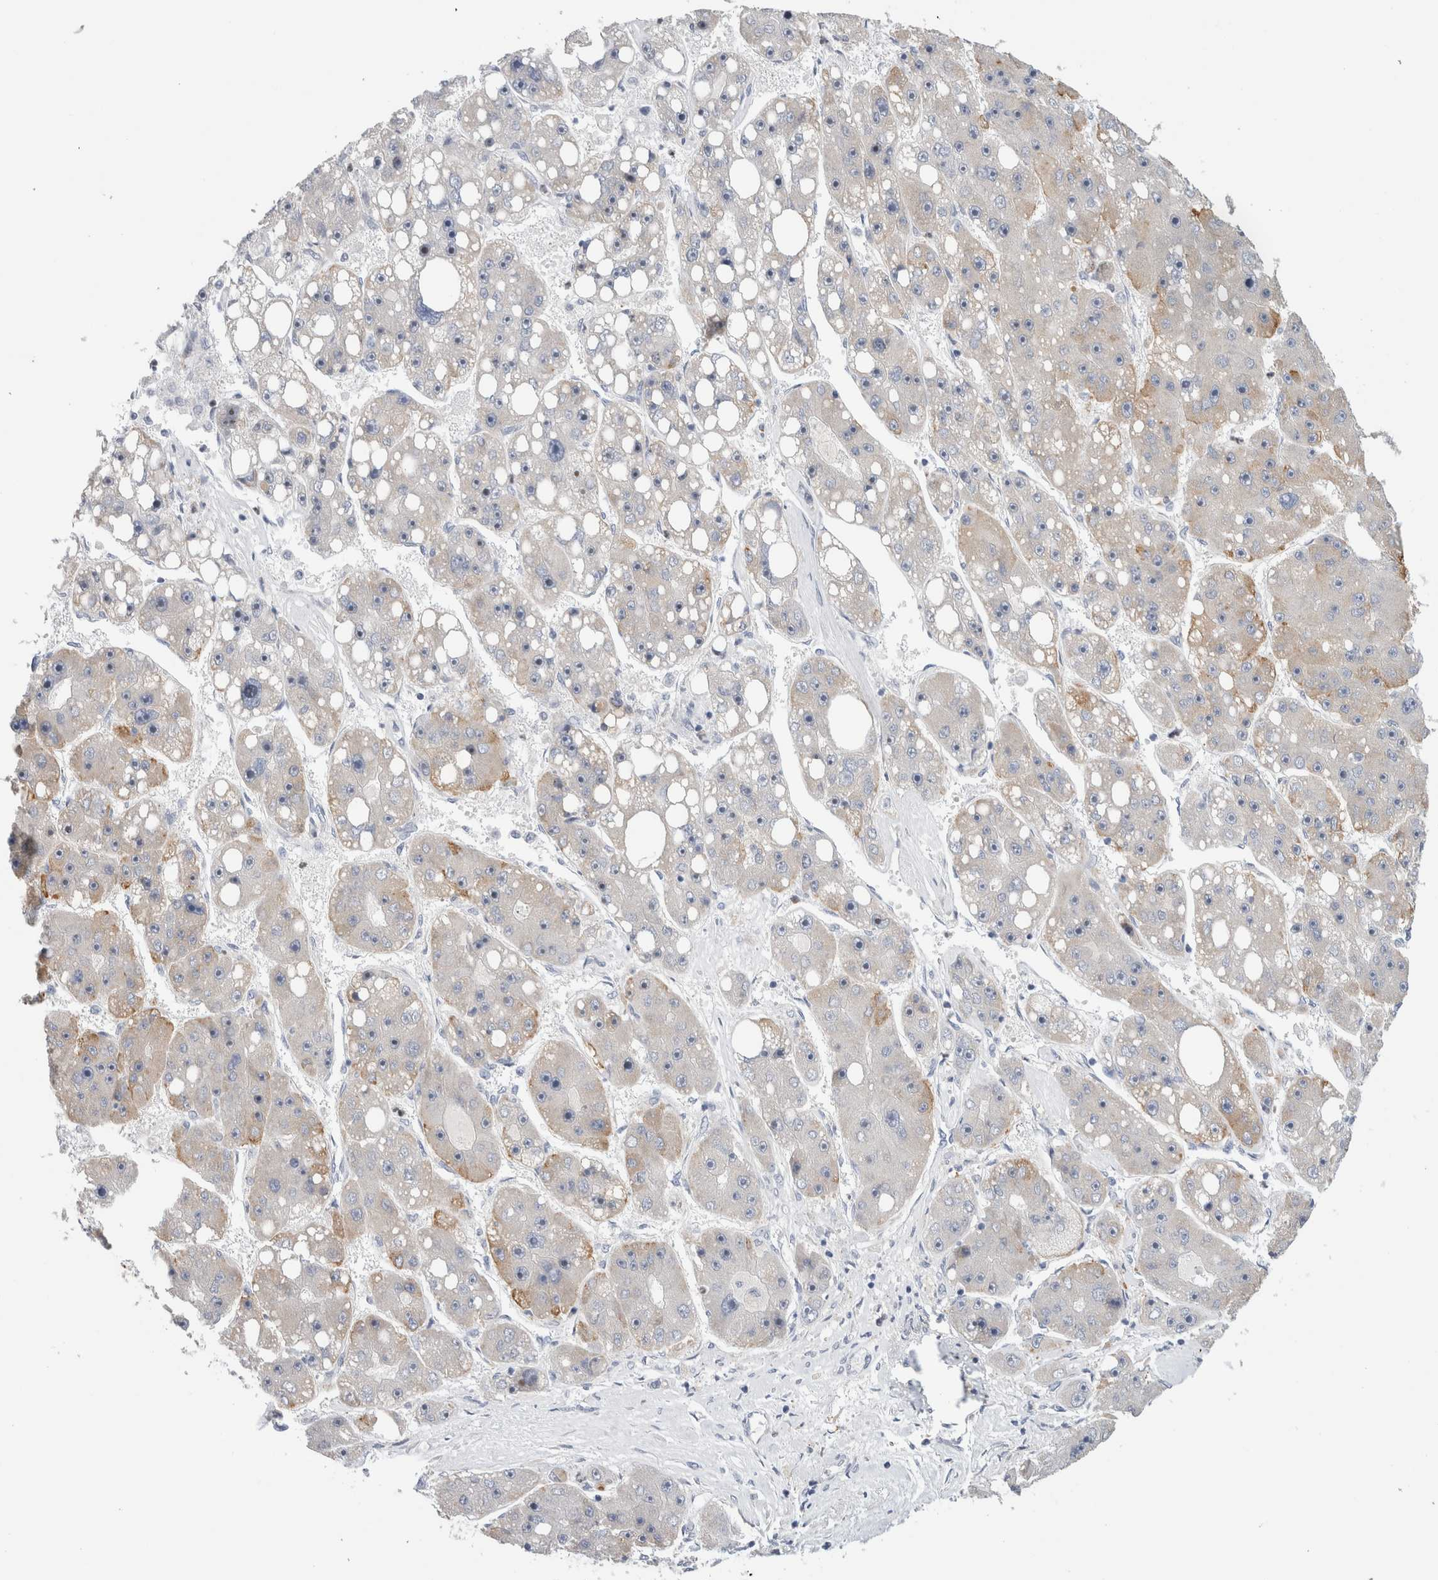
{"staining": {"intensity": "moderate", "quantity": "<25%", "location": "cytoplasmic/membranous"}, "tissue": "liver cancer", "cell_type": "Tumor cells", "image_type": "cancer", "snomed": [{"axis": "morphology", "description": "Carcinoma, Hepatocellular, NOS"}, {"axis": "topography", "description": "Liver"}], "caption": "Liver cancer (hepatocellular carcinoma) tissue shows moderate cytoplasmic/membranous positivity in about <25% of tumor cells, visualized by immunohistochemistry. Using DAB (3,3'-diaminobenzidine) (brown) and hematoxylin (blue) stains, captured at high magnification using brightfield microscopy.", "gene": "SLC20A2", "patient": {"sex": "female", "age": 61}}